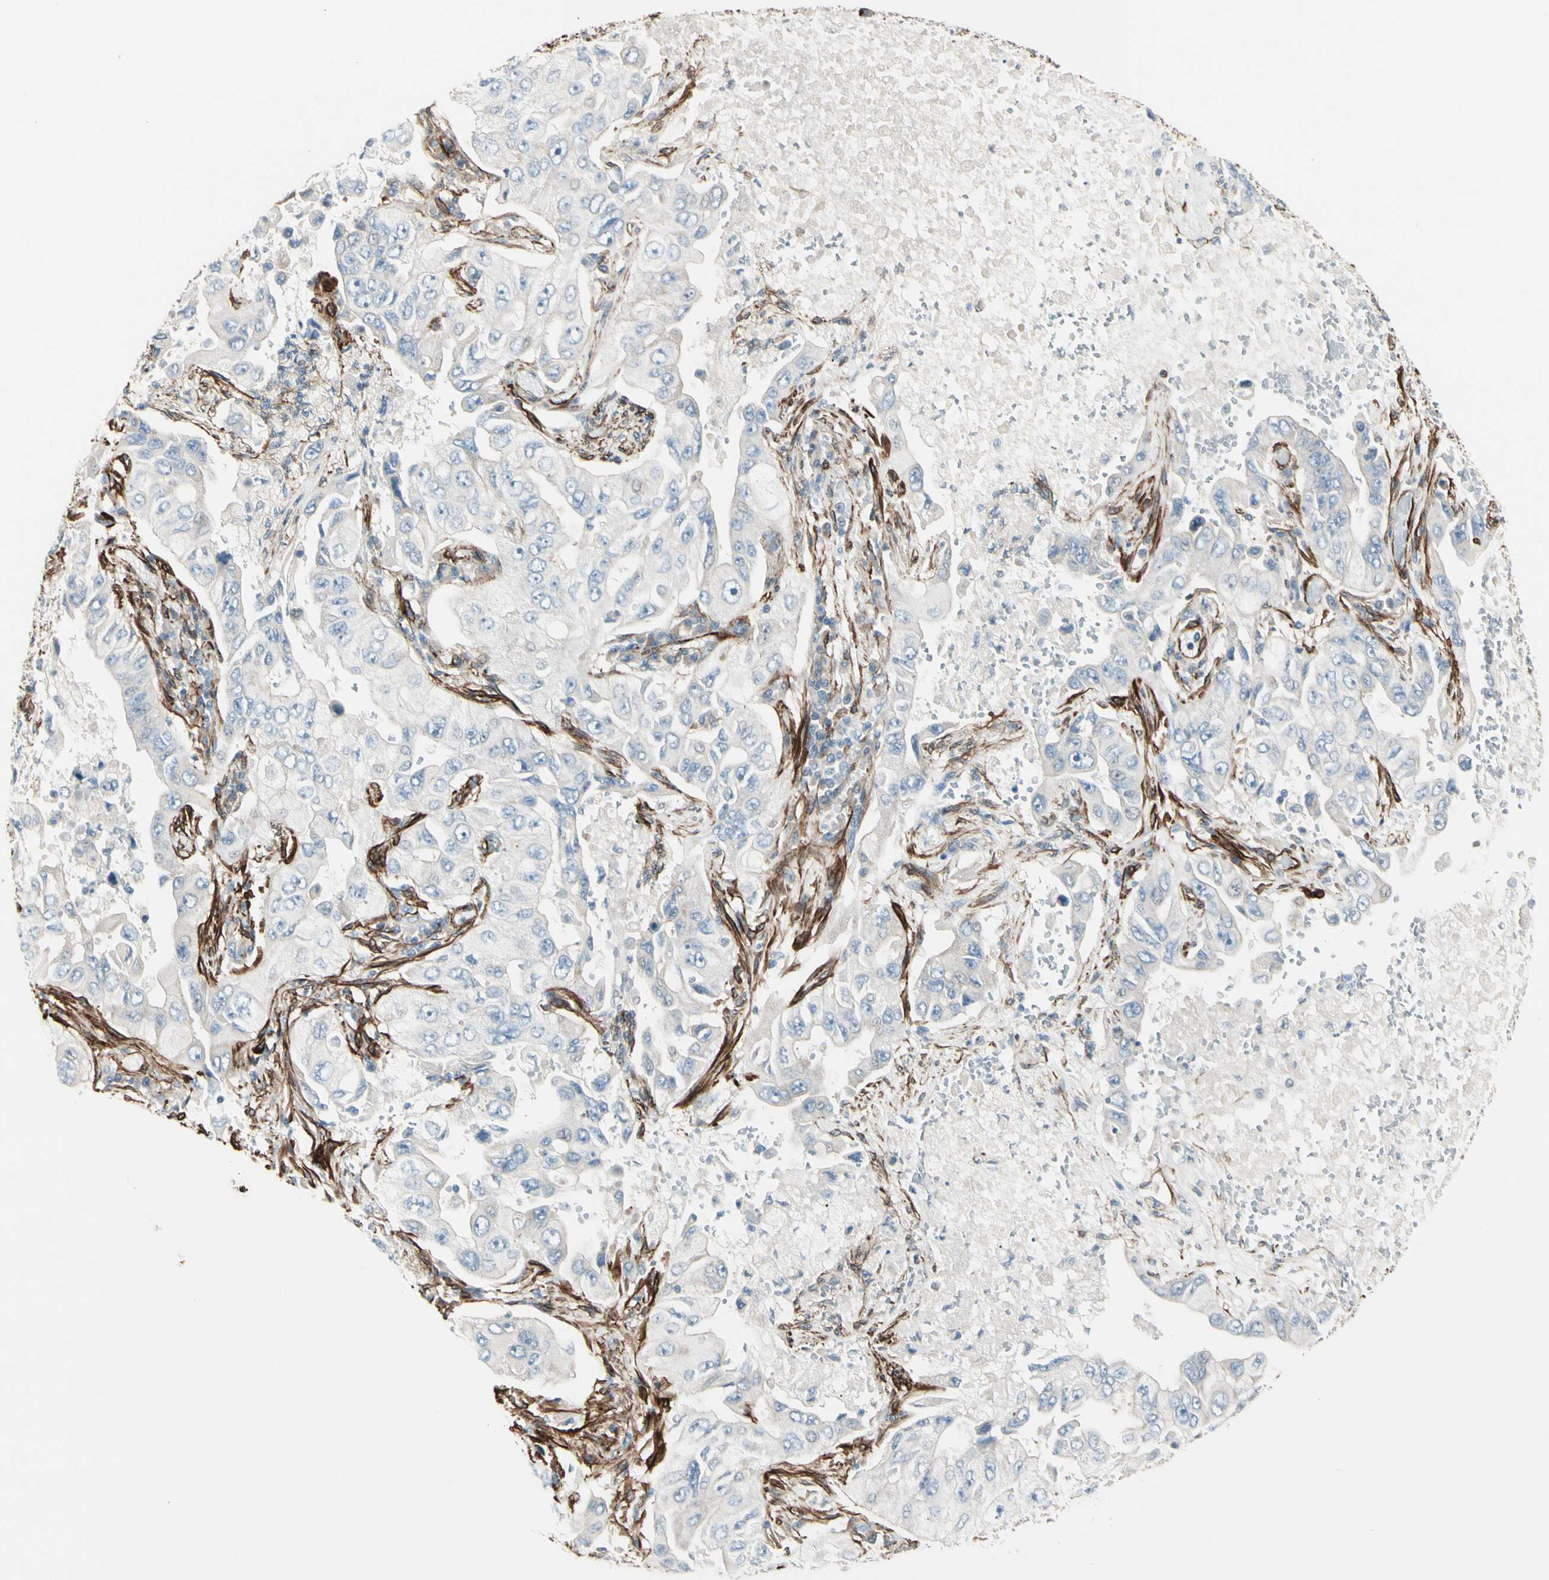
{"staining": {"intensity": "negative", "quantity": "none", "location": "none"}, "tissue": "lung cancer", "cell_type": "Tumor cells", "image_type": "cancer", "snomed": [{"axis": "morphology", "description": "Adenocarcinoma, NOS"}, {"axis": "topography", "description": "Lung"}], "caption": "Human lung cancer stained for a protein using immunohistochemistry (IHC) reveals no staining in tumor cells.", "gene": "CALD1", "patient": {"sex": "male", "age": 84}}